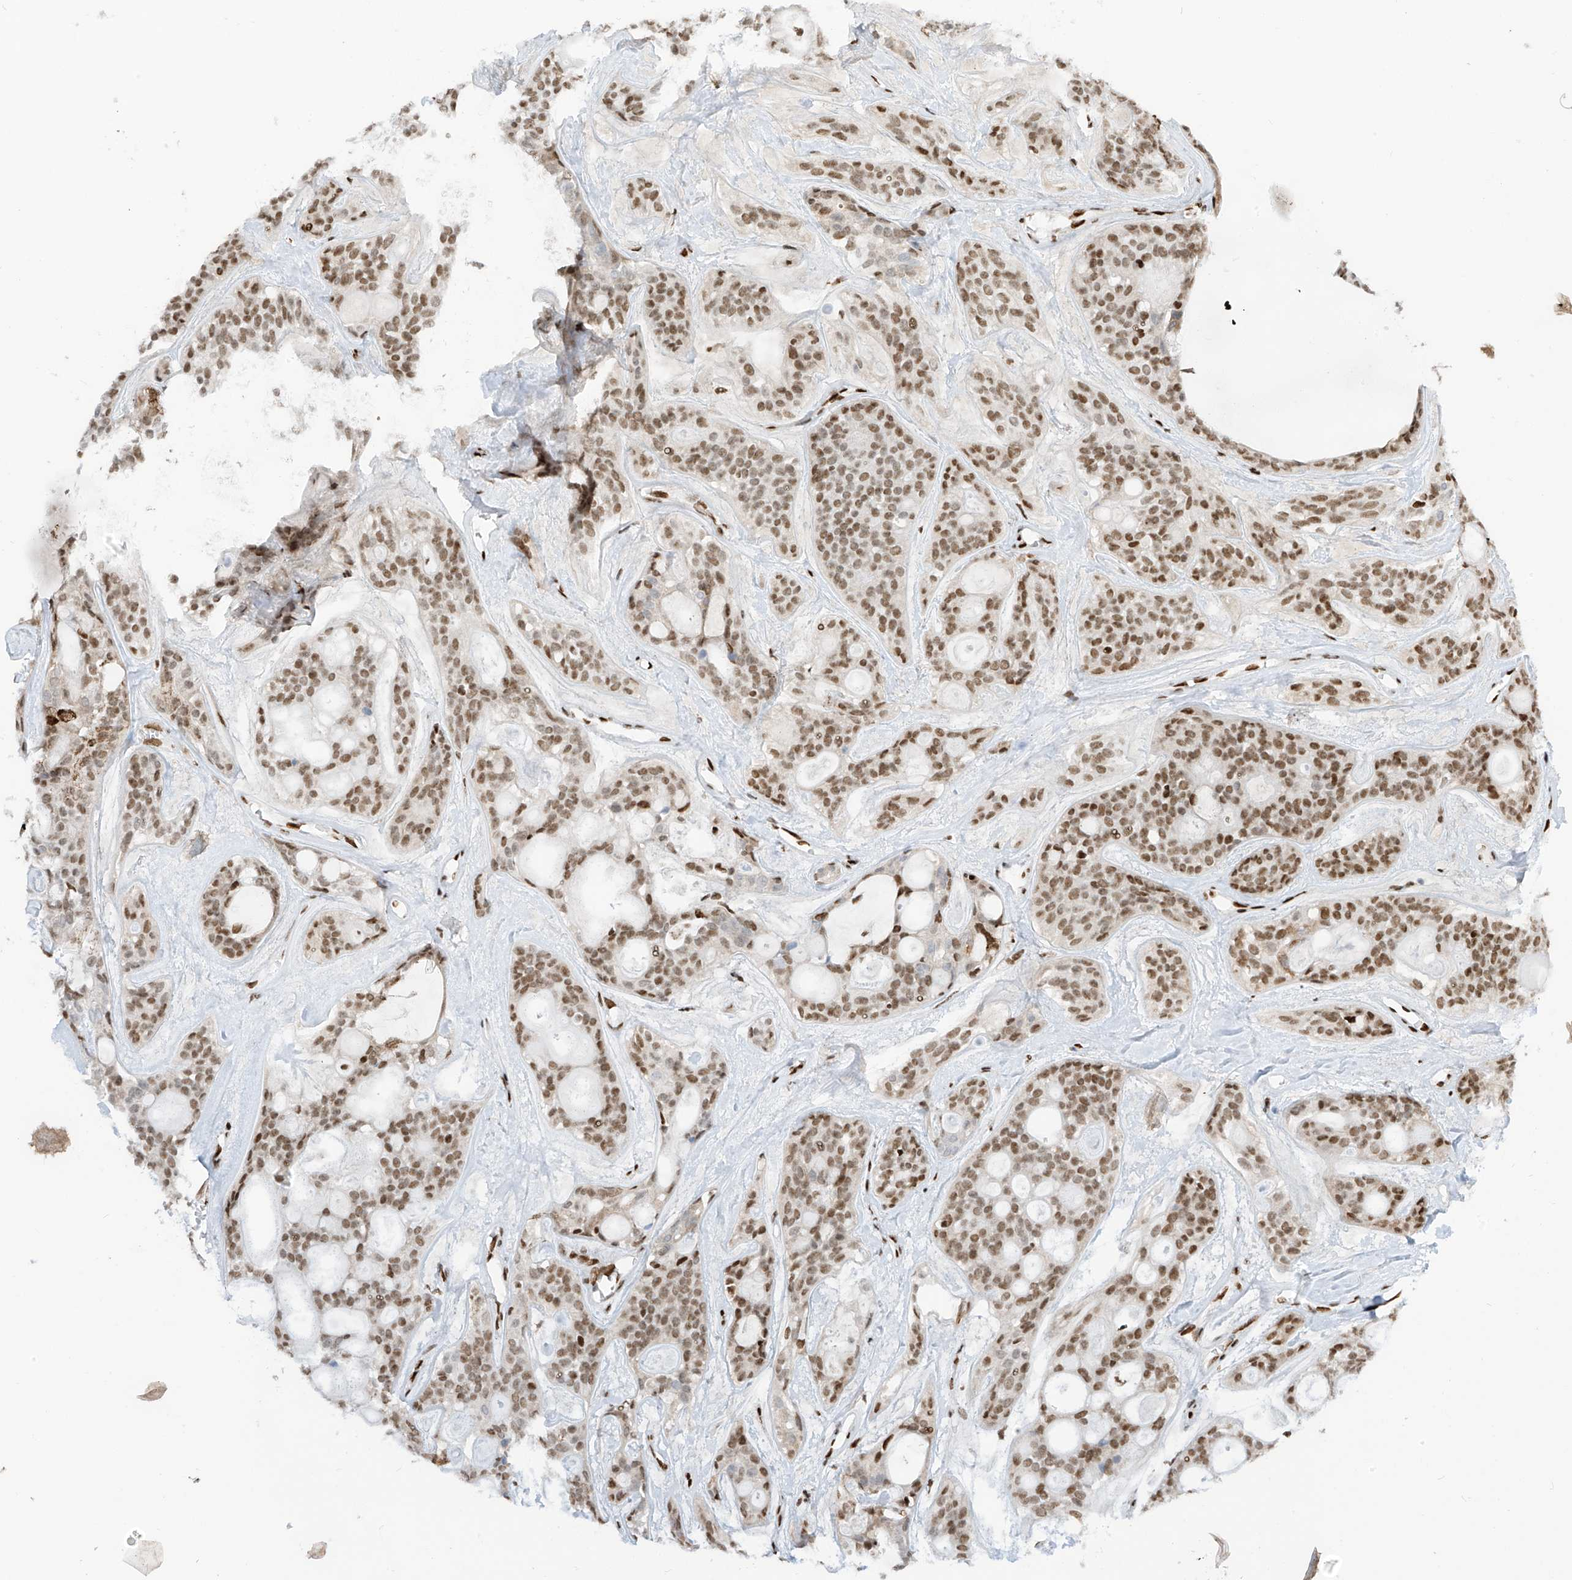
{"staining": {"intensity": "moderate", "quantity": ">75%", "location": "nuclear"}, "tissue": "head and neck cancer", "cell_type": "Tumor cells", "image_type": "cancer", "snomed": [{"axis": "morphology", "description": "Adenocarcinoma, NOS"}, {"axis": "topography", "description": "Head-Neck"}], "caption": "A photomicrograph of human head and neck adenocarcinoma stained for a protein shows moderate nuclear brown staining in tumor cells.", "gene": "PM20D2", "patient": {"sex": "male", "age": 66}}